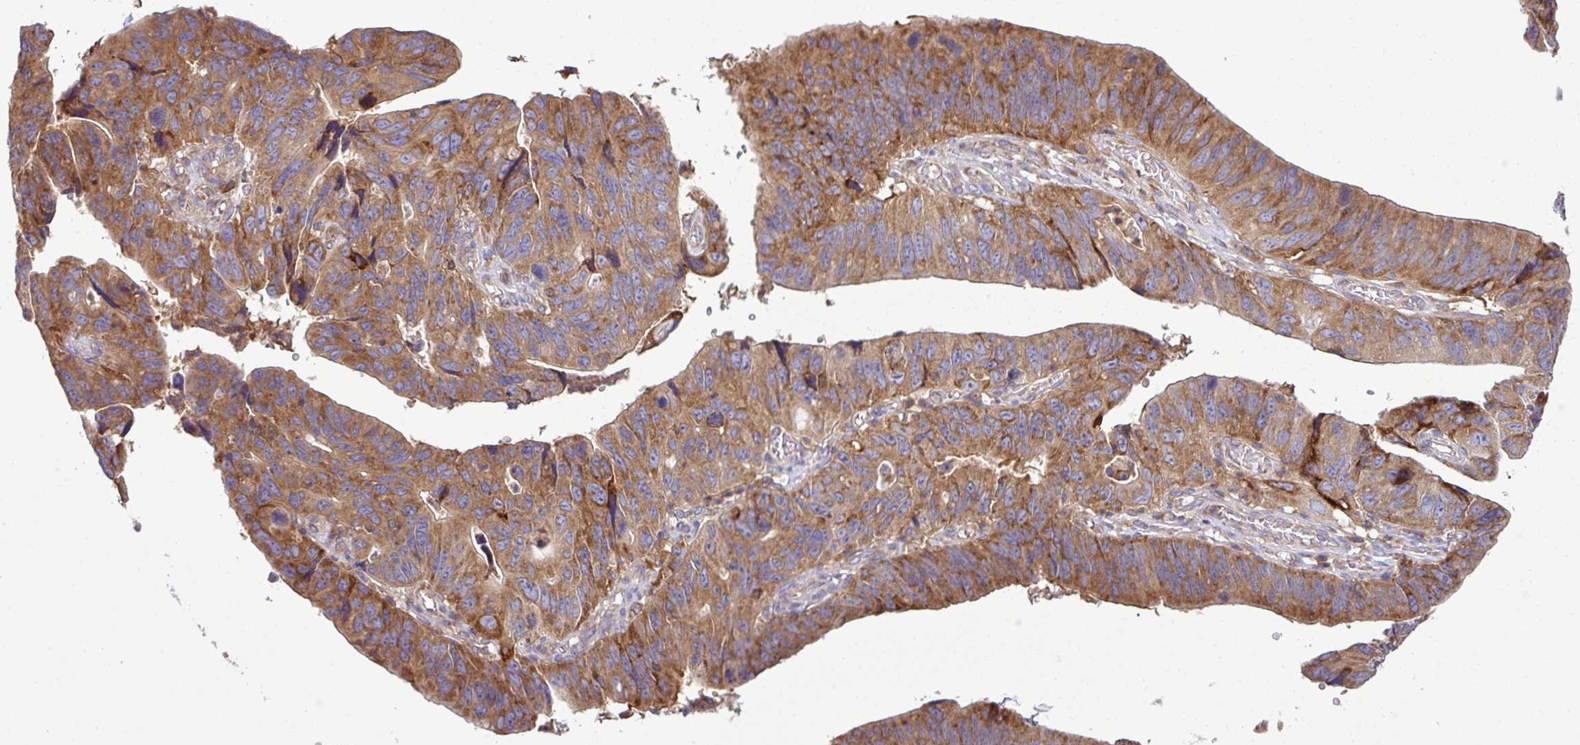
{"staining": {"intensity": "moderate", "quantity": ">75%", "location": "cytoplasmic/membranous"}, "tissue": "stomach cancer", "cell_type": "Tumor cells", "image_type": "cancer", "snomed": [{"axis": "morphology", "description": "Adenocarcinoma, NOS"}, {"axis": "topography", "description": "Stomach"}], "caption": "A micrograph showing moderate cytoplasmic/membranous staining in approximately >75% of tumor cells in stomach cancer, as visualized by brown immunohistochemical staining.", "gene": "LRRC74B", "patient": {"sex": "male", "age": 59}}